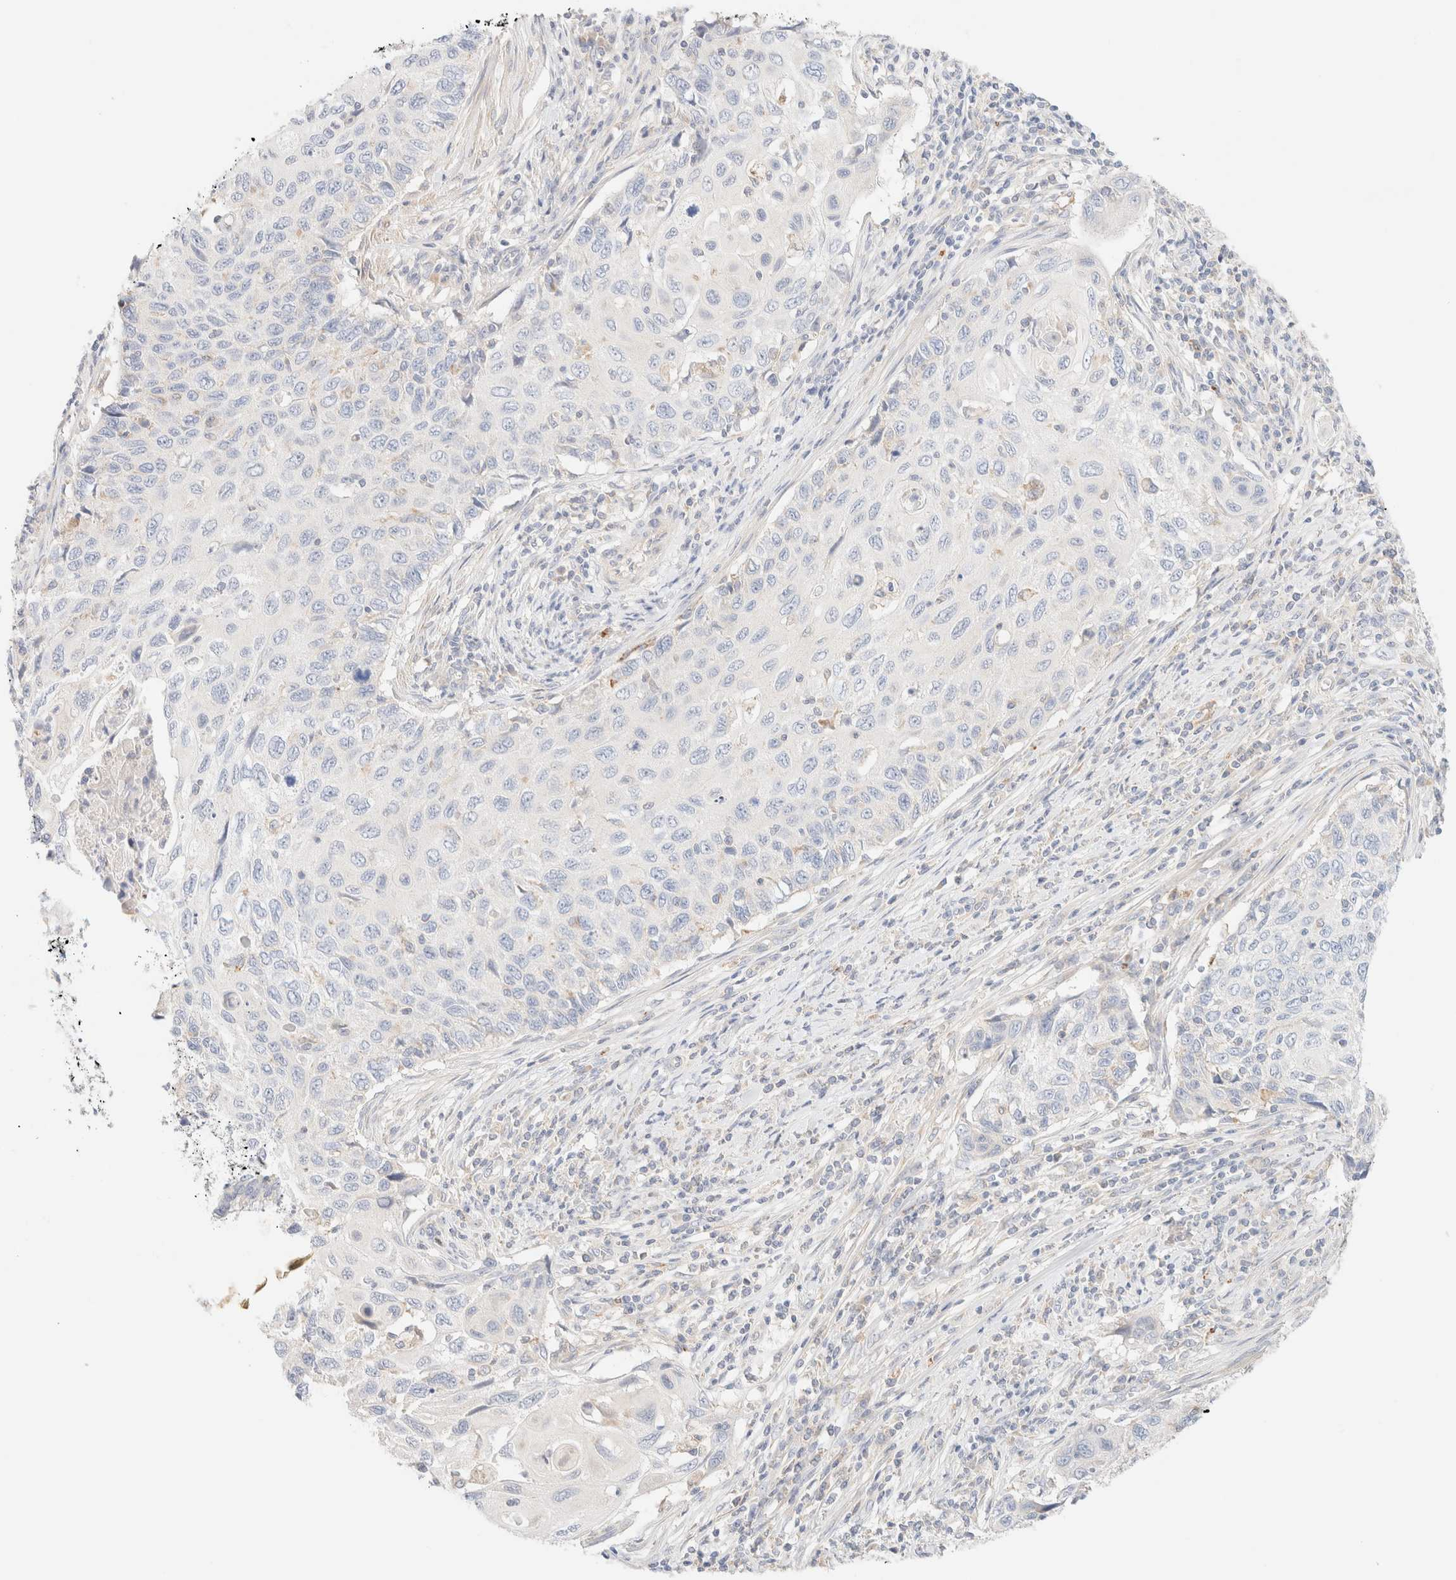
{"staining": {"intensity": "negative", "quantity": "none", "location": "none"}, "tissue": "cervical cancer", "cell_type": "Tumor cells", "image_type": "cancer", "snomed": [{"axis": "morphology", "description": "Squamous cell carcinoma, NOS"}, {"axis": "topography", "description": "Cervix"}], "caption": "Protein analysis of squamous cell carcinoma (cervical) demonstrates no significant staining in tumor cells.", "gene": "SARM1", "patient": {"sex": "female", "age": 70}}